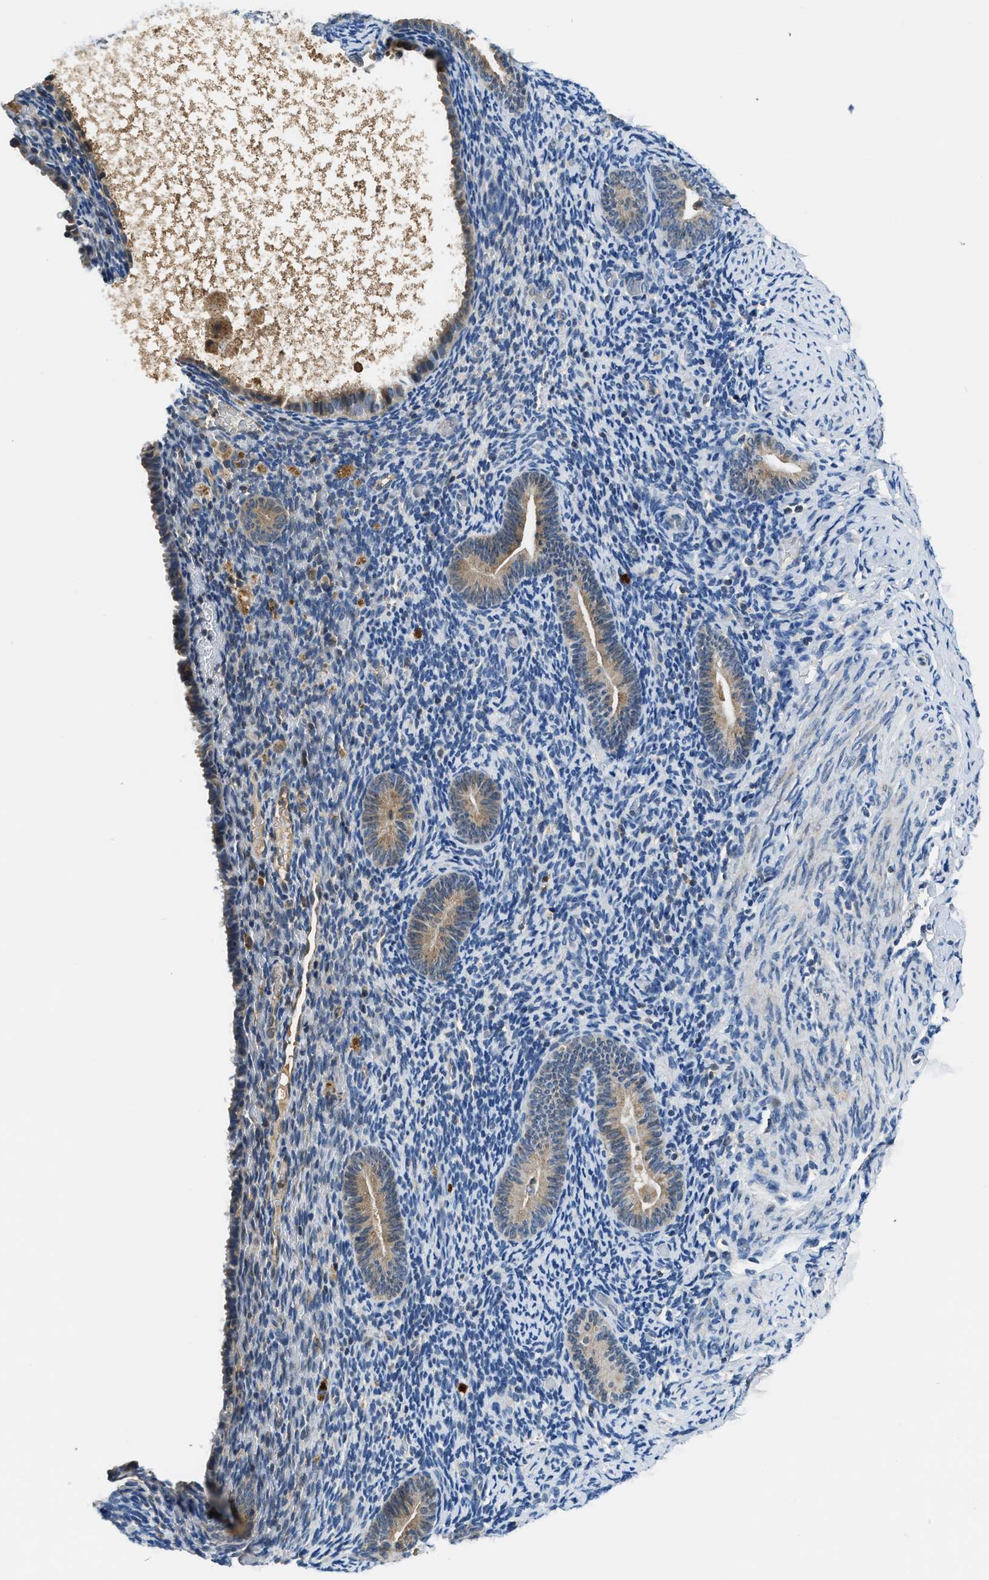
{"staining": {"intensity": "negative", "quantity": "none", "location": "none"}, "tissue": "endometrium", "cell_type": "Cells in endometrial stroma", "image_type": "normal", "snomed": [{"axis": "morphology", "description": "Normal tissue, NOS"}, {"axis": "topography", "description": "Endometrium"}], "caption": "A high-resolution histopathology image shows immunohistochemistry staining of normal endometrium, which reveals no significant positivity in cells in endometrial stroma.", "gene": "PAFAH2", "patient": {"sex": "female", "age": 51}}